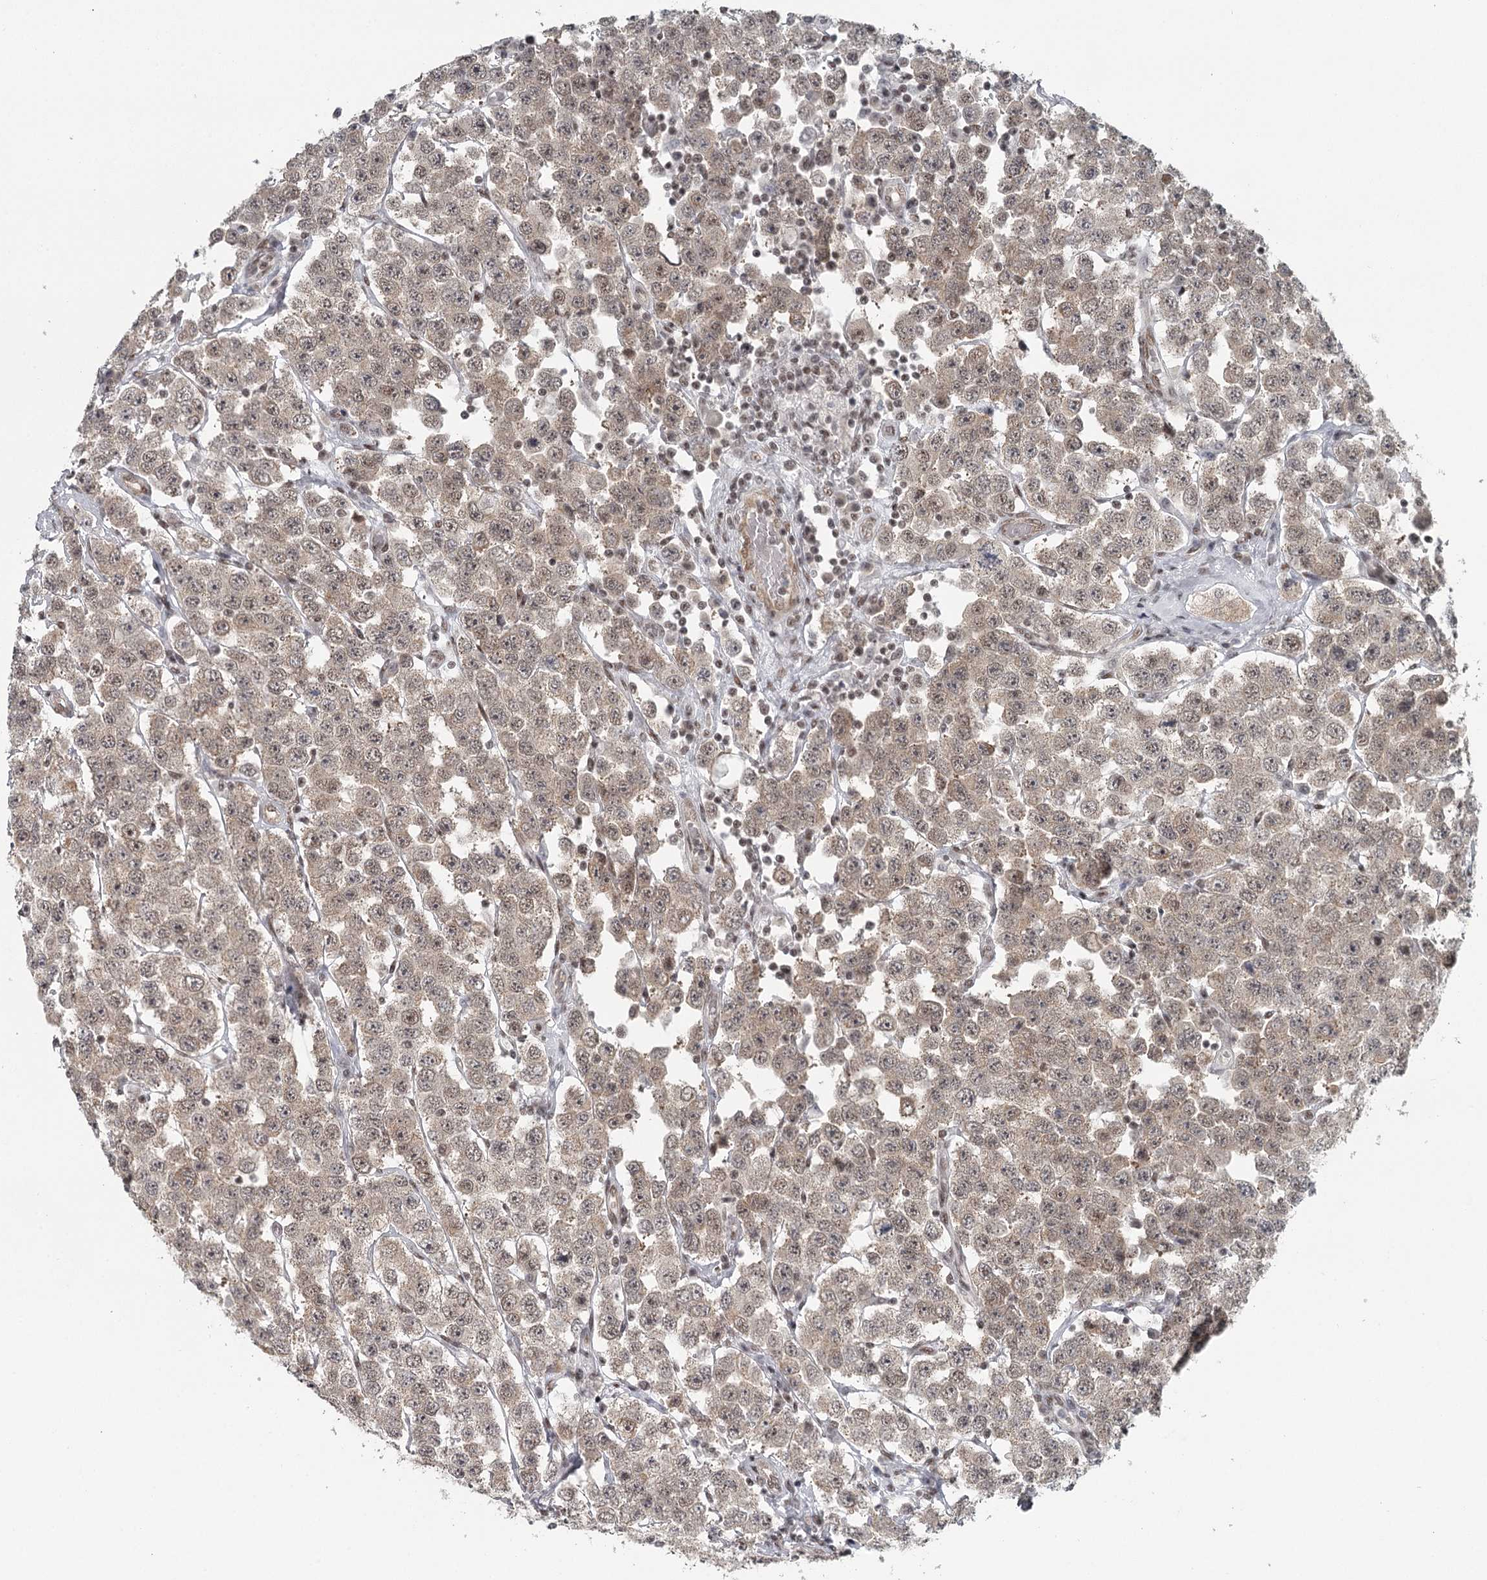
{"staining": {"intensity": "weak", "quantity": ">75%", "location": "cytoplasmic/membranous,nuclear"}, "tissue": "testis cancer", "cell_type": "Tumor cells", "image_type": "cancer", "snomed": [{"axis": "morphology", "description": "Seminoma, NOS"}, {"axis": "topography", "description": "Testis"}], "caption": "Immunohistochemical staining of human testis cancer displays weak cytoplasmic/membranous and nuclear protein staining in about >75% of tumor cells.", "gene": "FAM13C", "patient": {"sex": "male", "age": 28}}